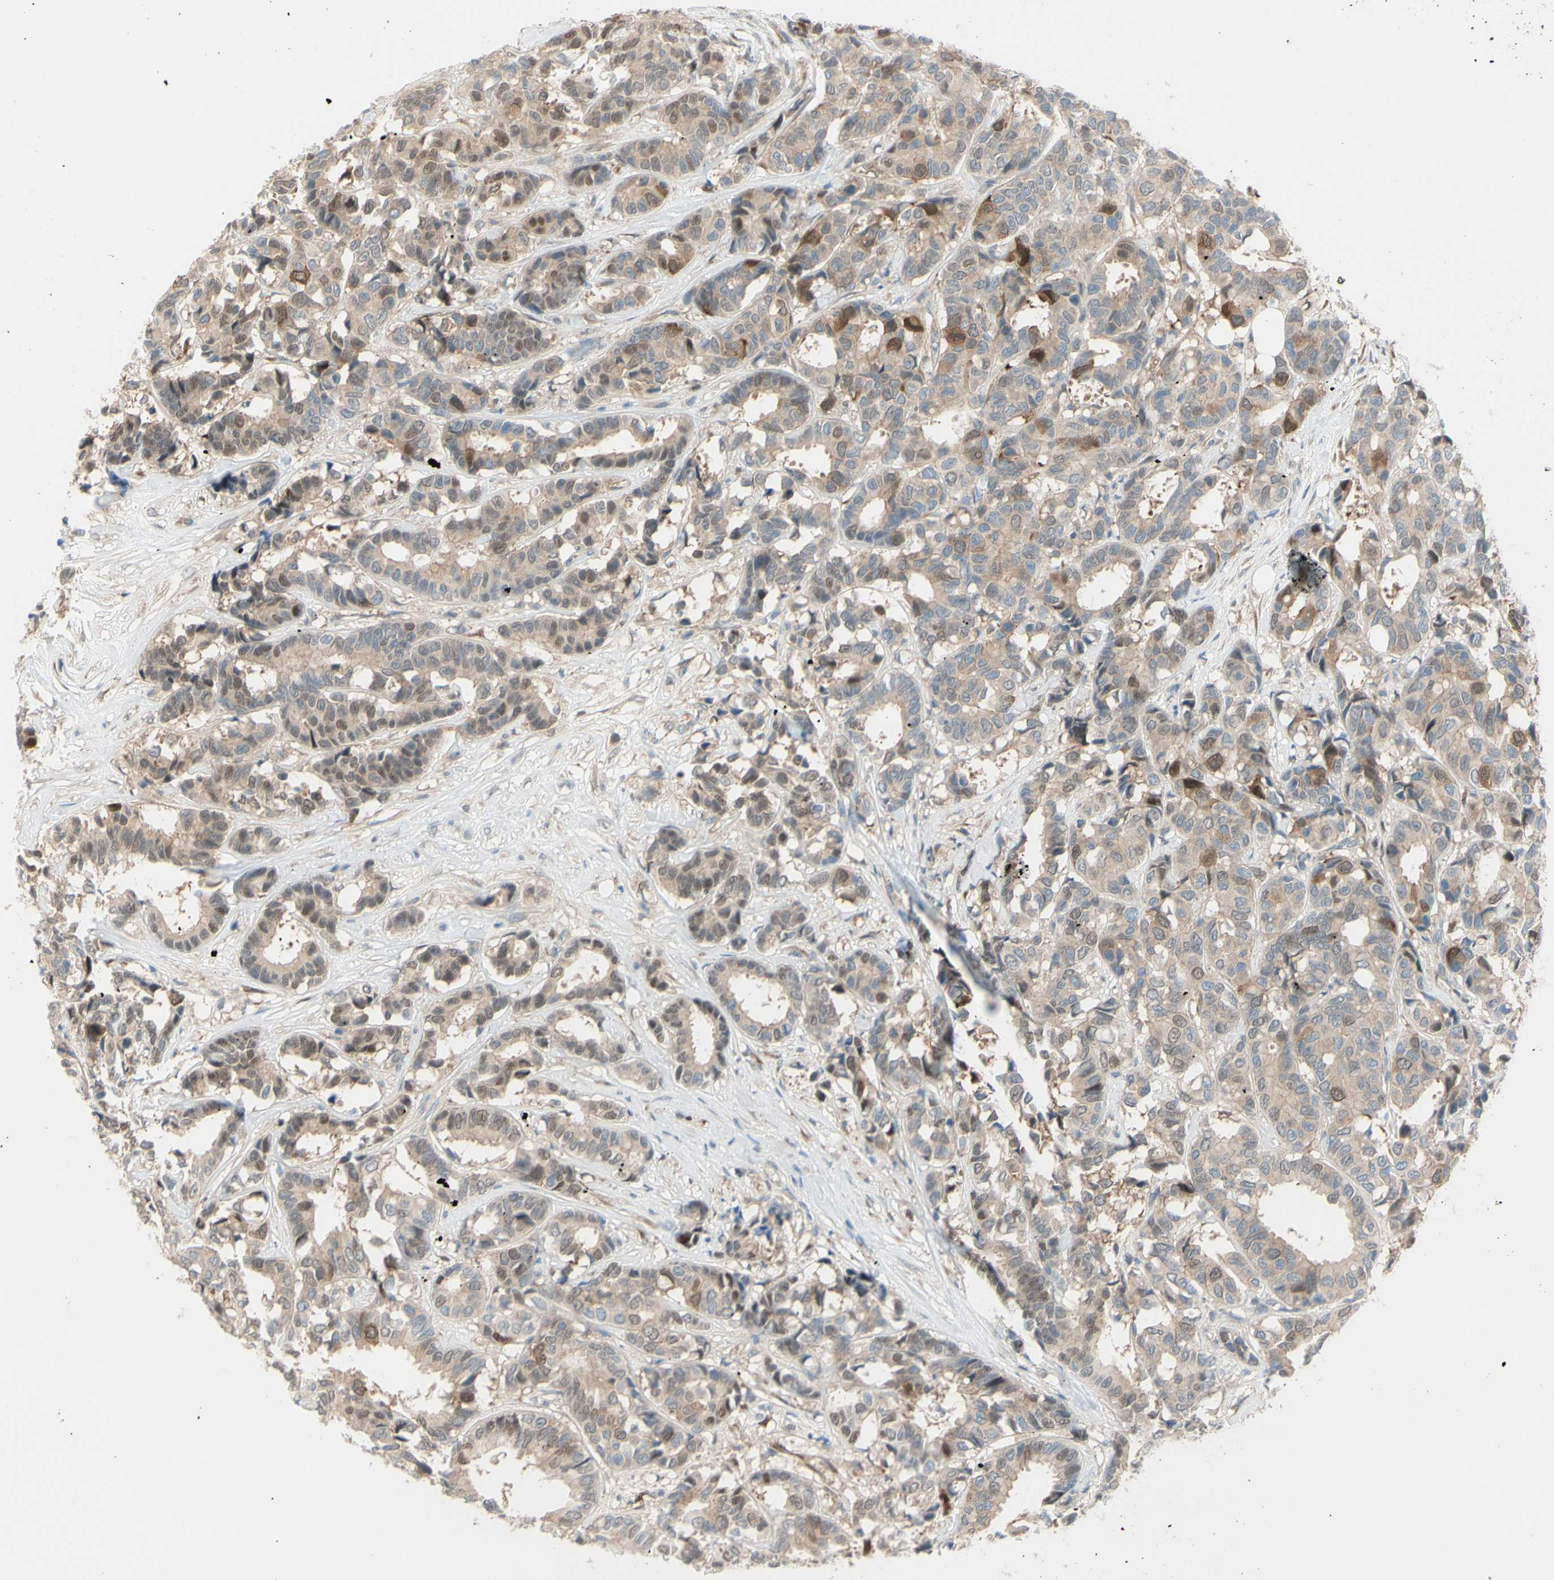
{"staining": {"intensity": "moderate", "quantity": "25%-75%", "location": "cytoplasmic/membranous,nuclear"}, "tissue": "breast cancer", "cell_type": "Tumor cells", "image_type": "cancer", "snomed": [{"axis": "morphology", "description": "Duct carcinoma"}, {"axis": "topography", "description": "Breast"}], "caption": "The photomicrograph displays staining of invasive ductal carcinoma (breast), revealing moderate cytoplasmic/membranous and nuclear protein positivity (brown color) within tumor cells.", "gene": "PTTG1", "patient": {"sex": "female", "age": 87}}